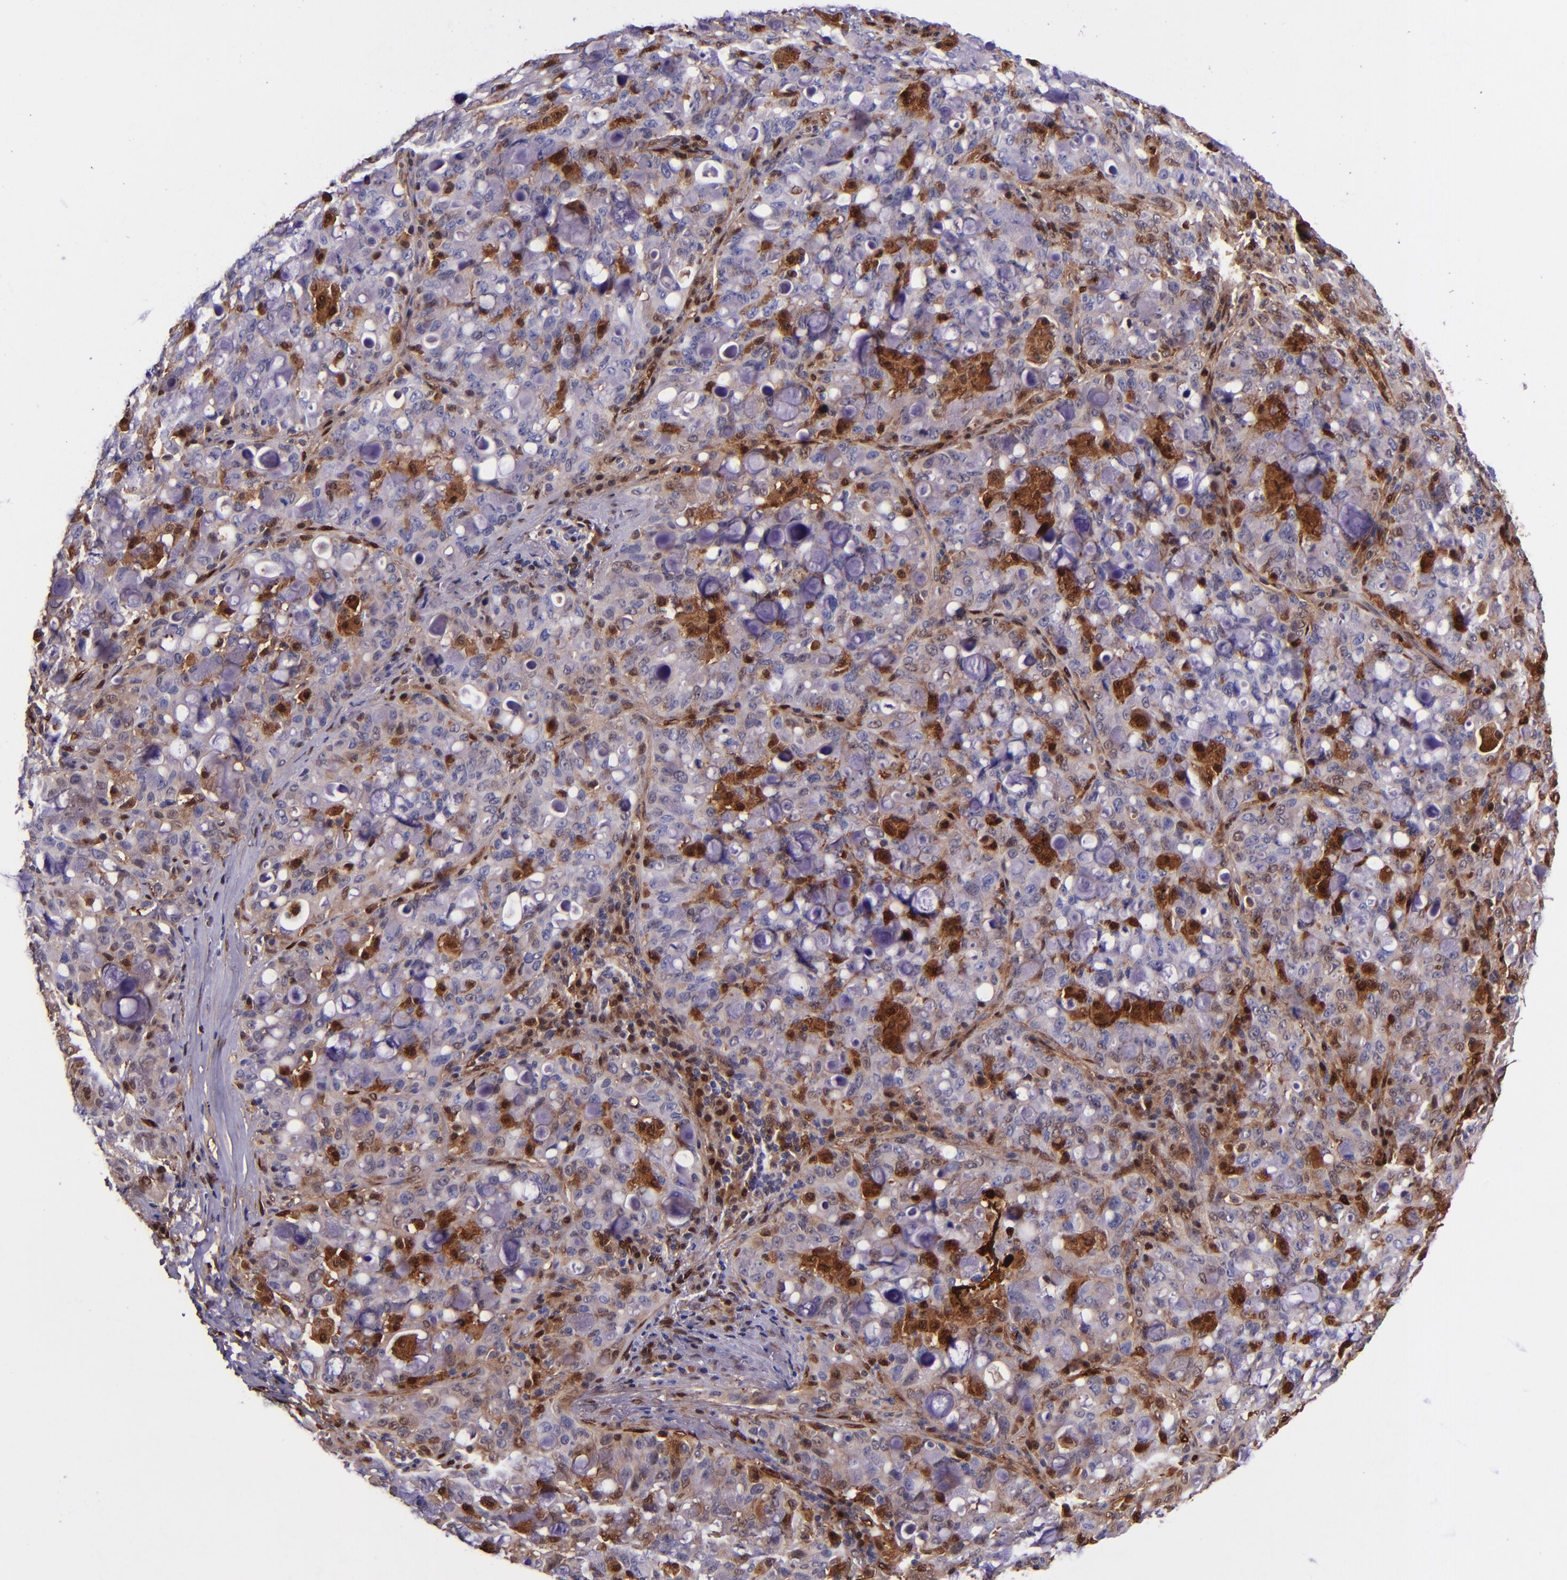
{"staining": {"intensity": "weak", "quantity": "25%-75%", "location": "cytoplasmic/membranous"}, "tissue": "lung cancer", "cell_type": "Tumor cells", "image_type": "cancer", "snomed": [{"axis": "morphology", "description": "Adenocarcinoma, NOS"}, {"axis": "topography", "description": "Lung"}], "caption": "Protein expression analysis of lung cancer (adenocarcinoma) exhibits weak cytoplasmic/membranous expression in about 25%-75% of tumor cells. The protein is shown in brown color, while the nuclei are stained blue.", "gene": "LGALS1", "patient": {"sex": "female", "age": 44}}